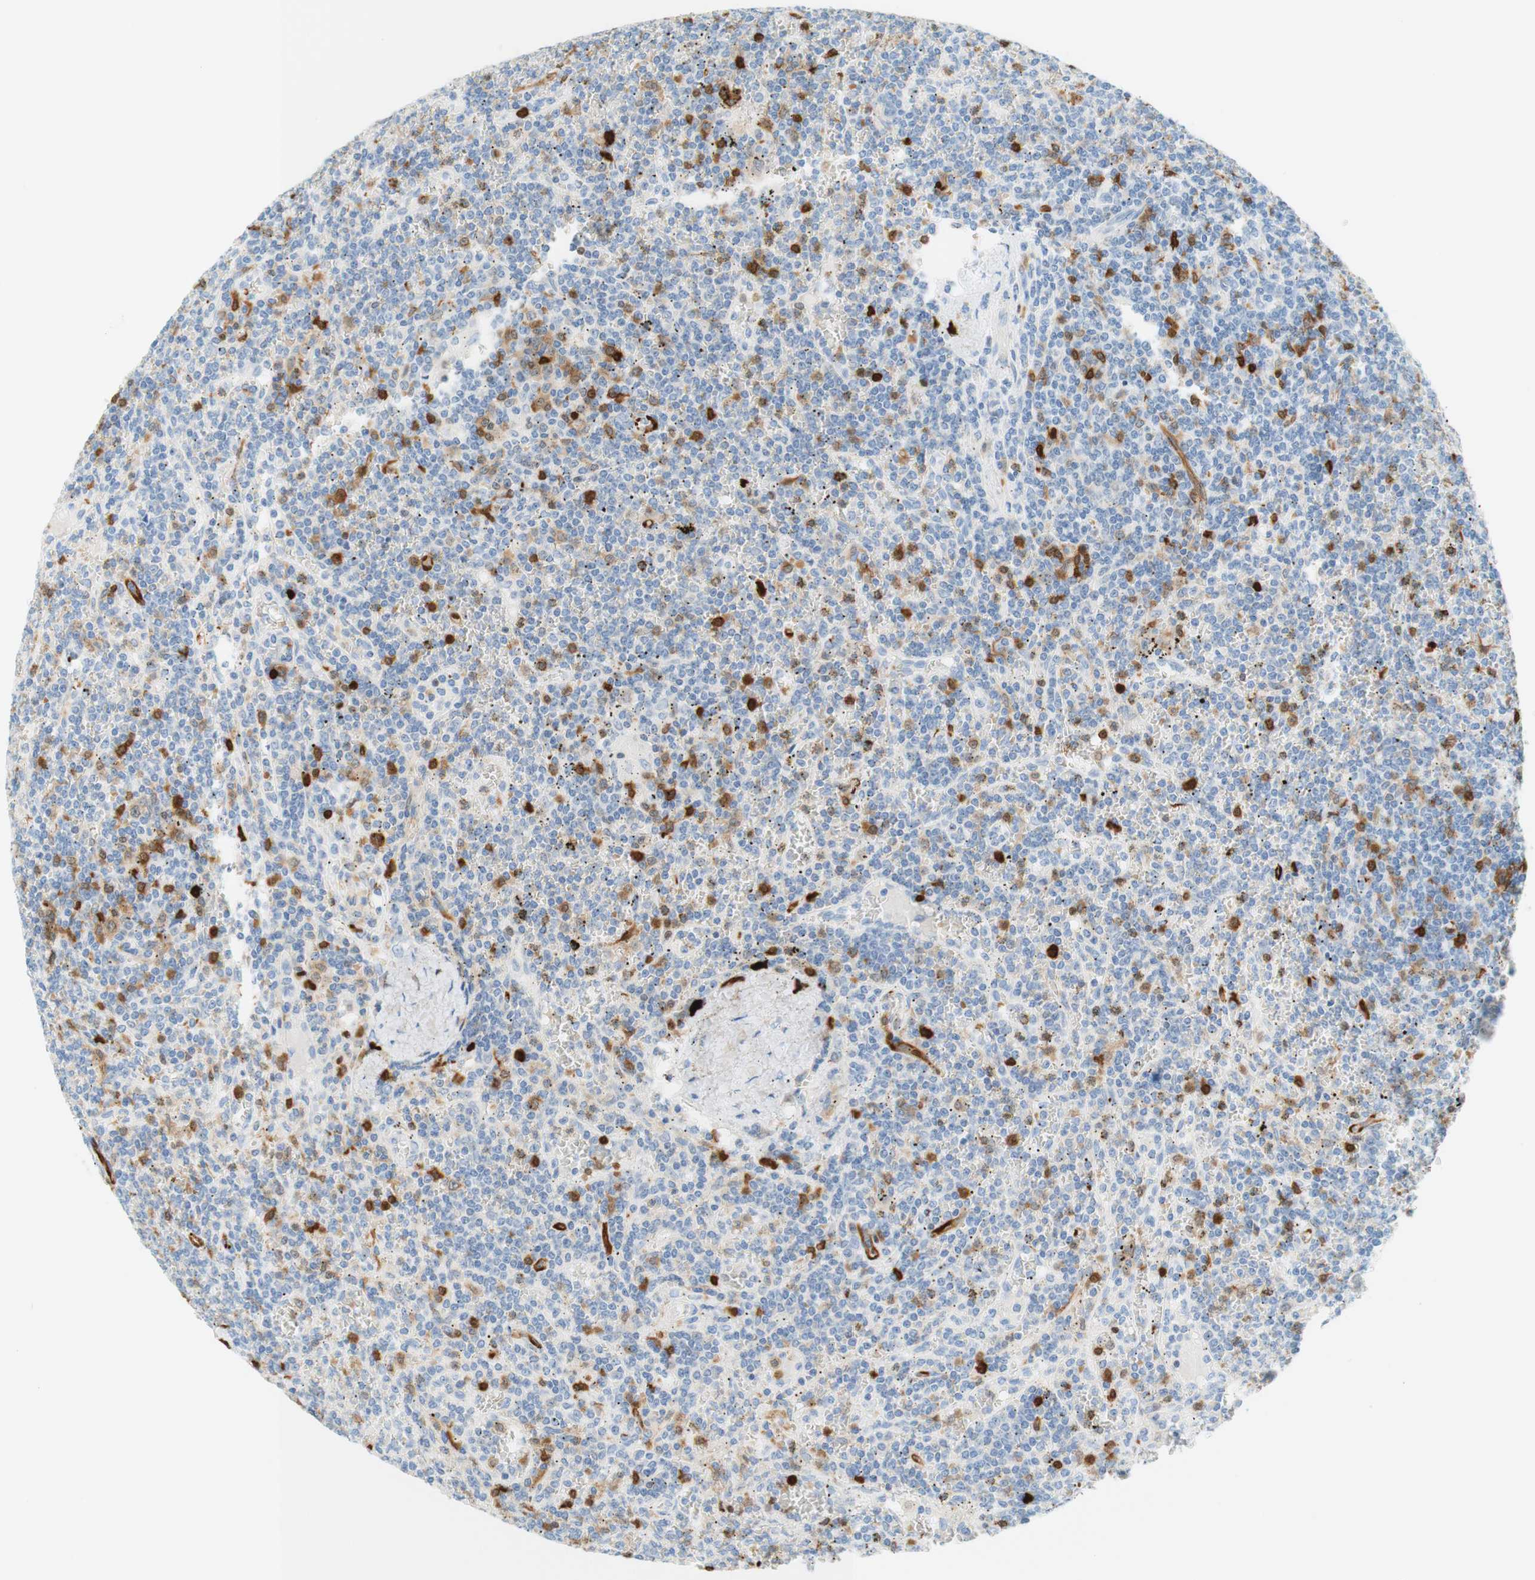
{"staining": {"intensity": "strong", "quantity": "<25%", "location": "cytoplasmic/membranous,nuclear"}, "tissue": "lymphoma", "cell_type": "Tumor cells", "image_type": "cancer", "snomed": [{"axis": "morphology", "description": "Malignant lymphoma, non-Hodgkin's type, Low grade"}, {"axis": "topography", "description": "Spleen"}], "caption": "Protein staining reveals strong cytoplasmic/membranous and nuclear expression in approximately <25% of tumor cells in malignant lymphoma, non-Hodgkin's type (low-grade). (Brightfield microscopy of DAB IHC at high magnification).", "gene": "STMN1", "patient": {"sex": "female", "age": 19}}